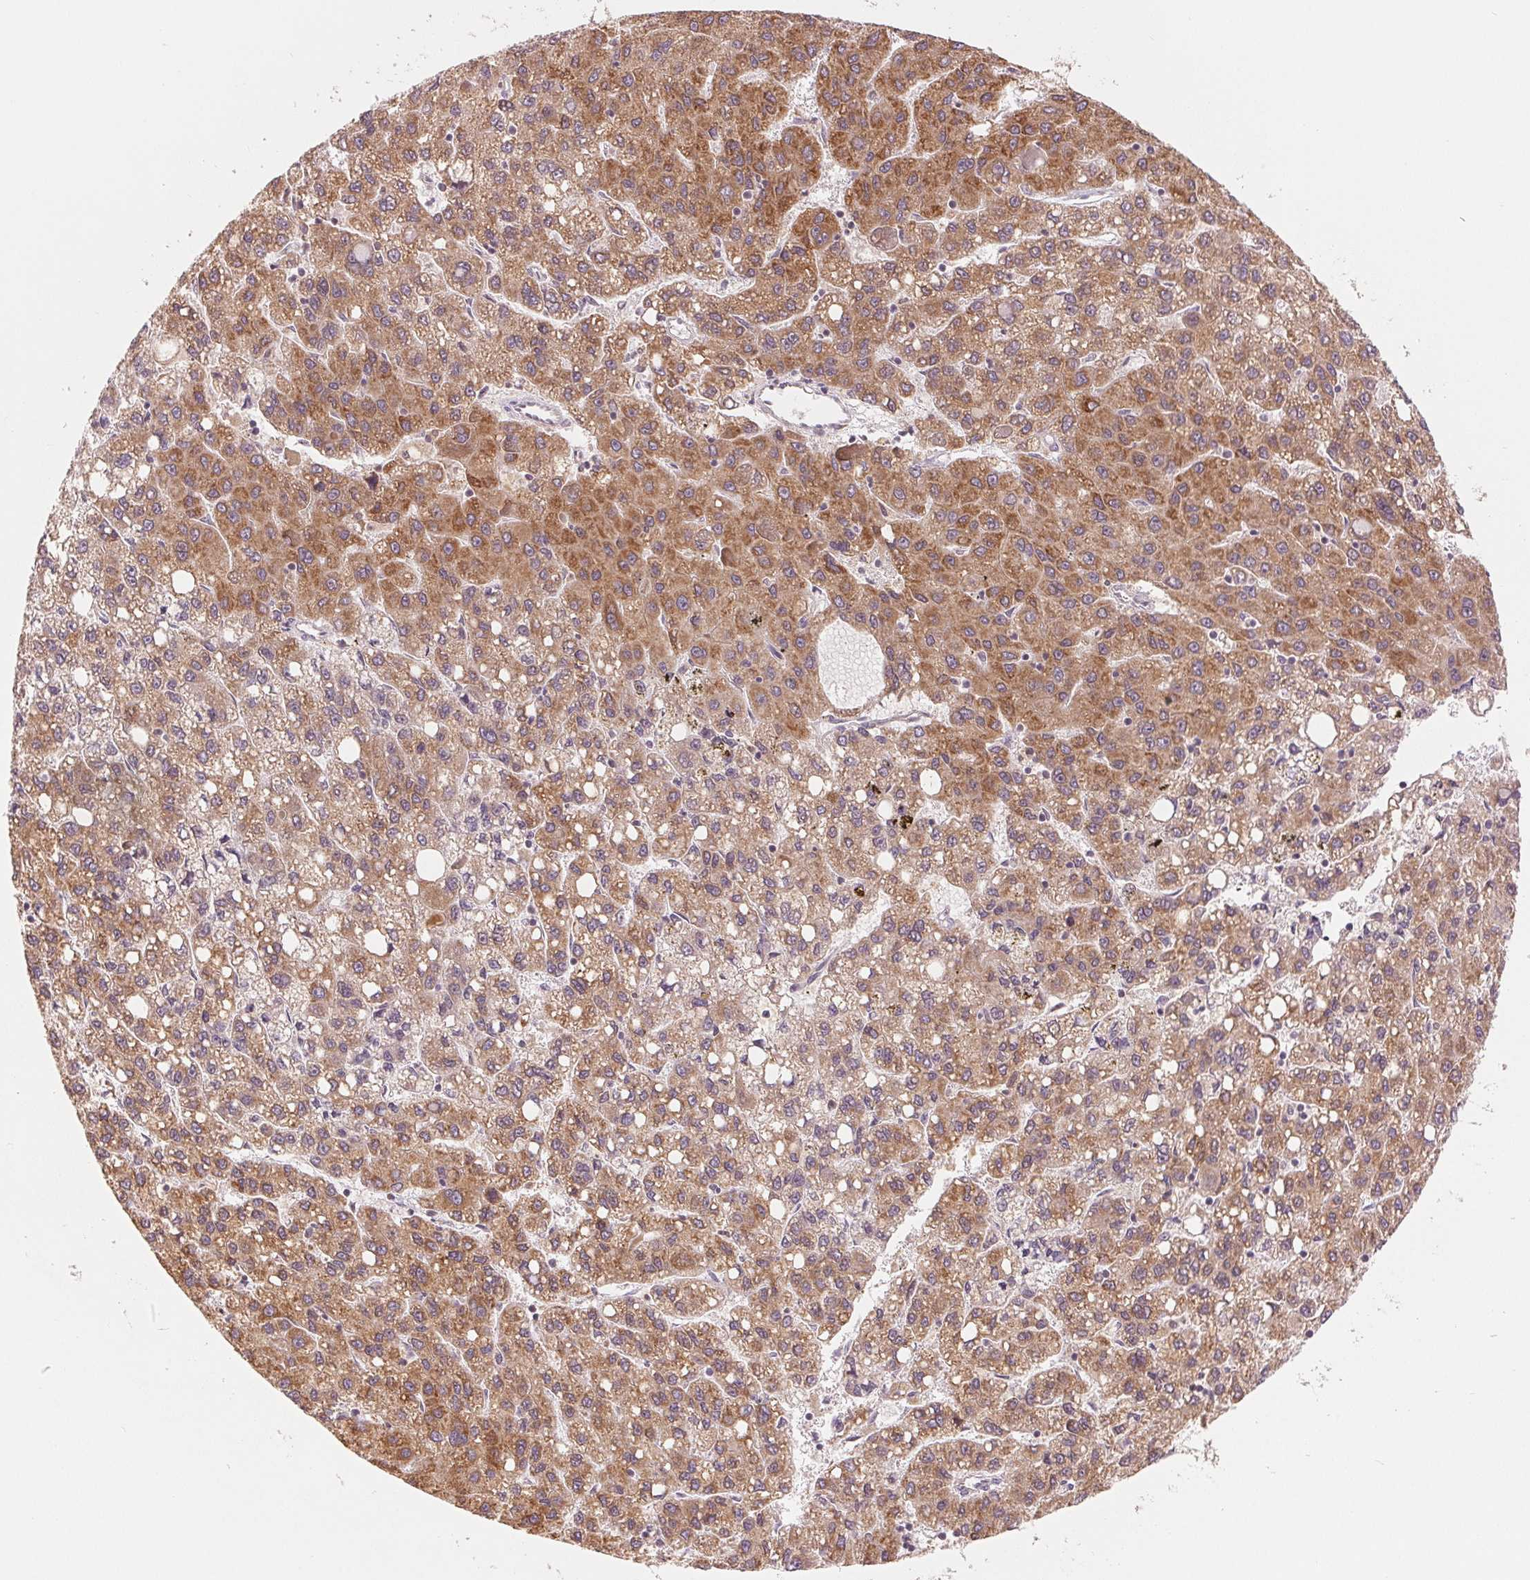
{"staining": {"intensity": "moderate", "quantity": ">75%", "location": "cytoplasmic/membranous"}, "tissue": "liver cancer", "cell_type": "Tumor cells", "image_type": "cancer", "snomed": [{"axis": "morphology", "description": "Carcinoma, Hepatocellular, NOS"}, {"axis": "topography", "description": "Liver"}], "caption": "Immunohistochemical staining of human hepatocellular carcinoma (liver) exhibits medium levels of moderate cytoplasmic/membranous staining in about >75% of tumor cells.", "gene": "TECR", "patient": {"sex": "female", "age": 82}}